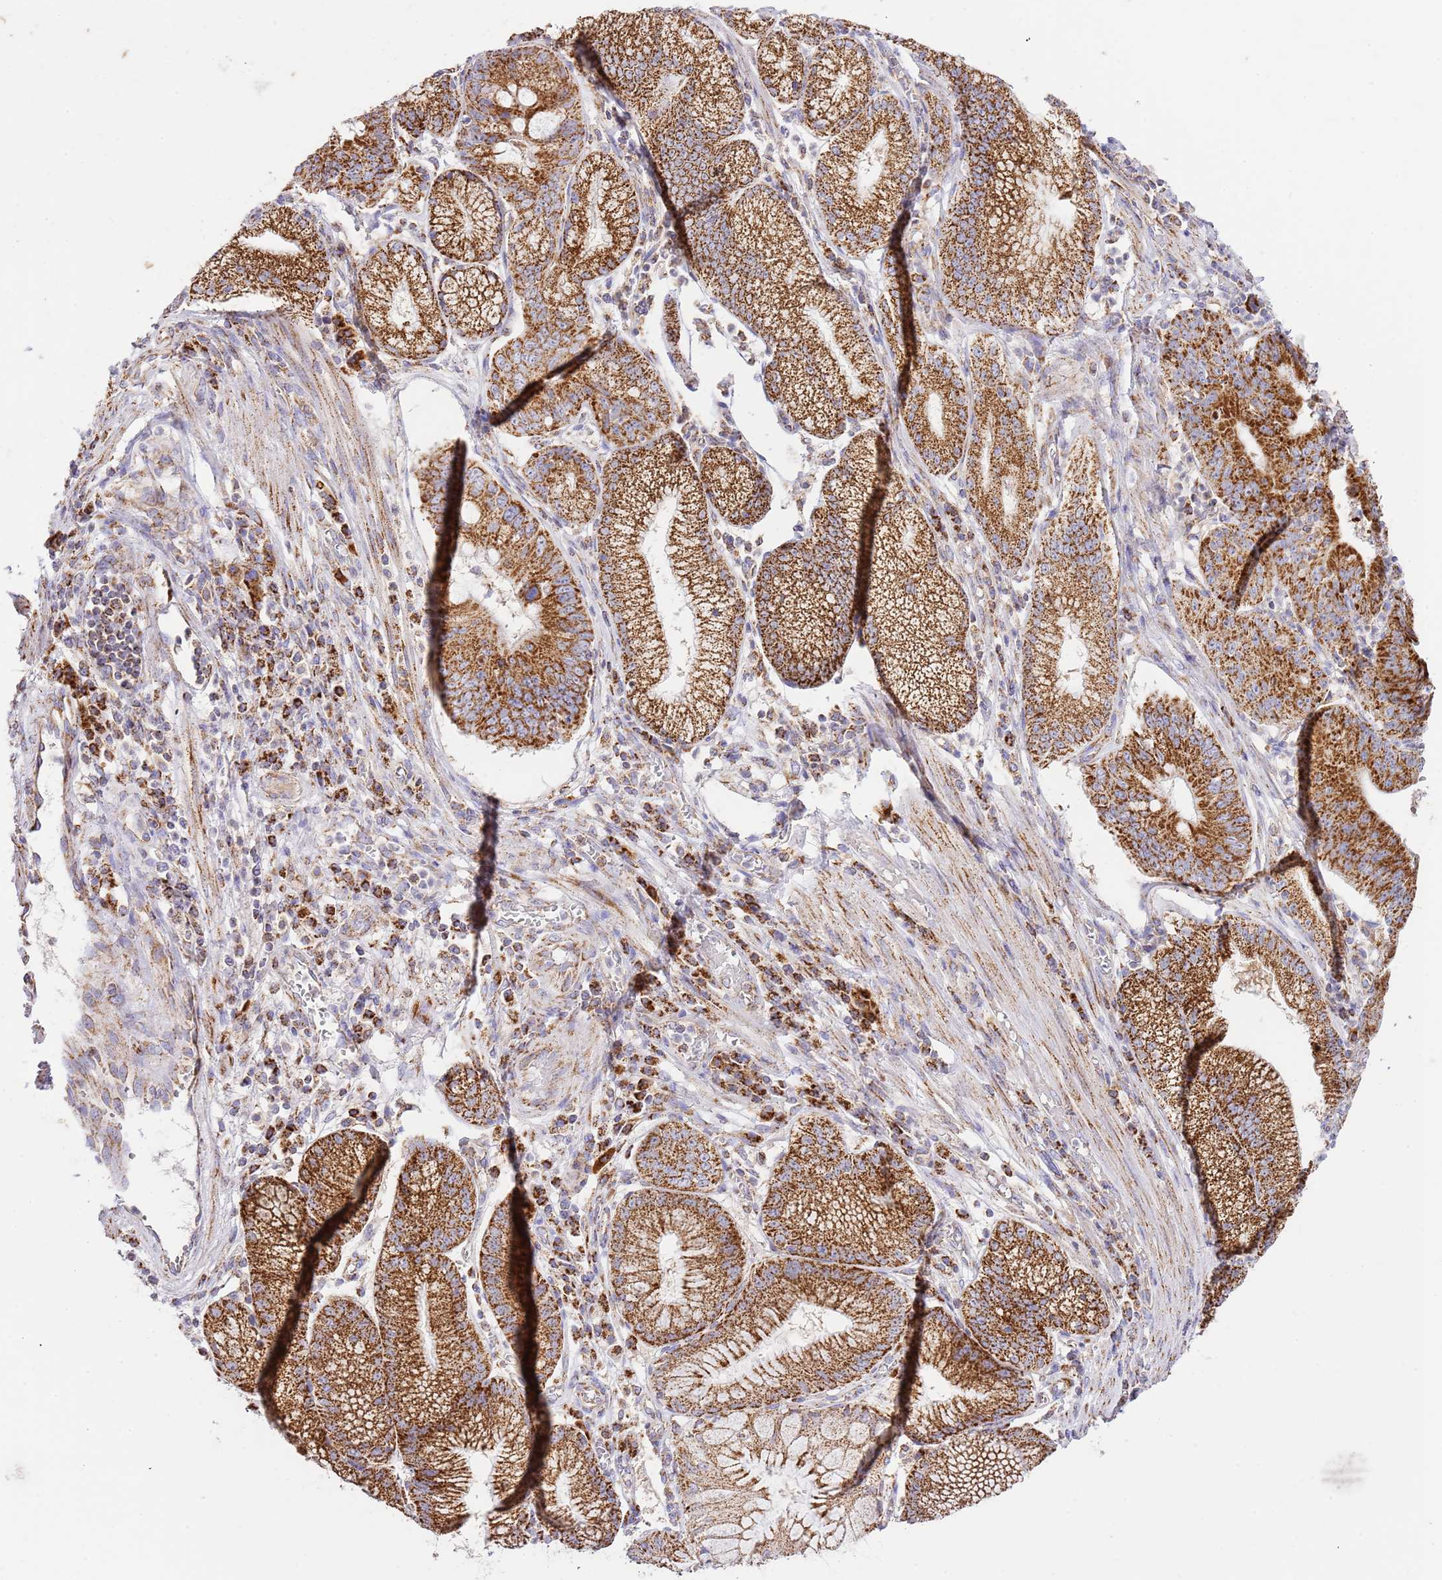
{"staining": {"intensity": "strong", "quantity": ">75%", "location": "cytoplasmic/membranous"}, "tissue": "stomach cancer", "cell_type": "Tumor cells", "image_type": "cancer", "snomed": [{"axis": "morphology", "description": "Adenocarcinoma, NOS"}, {"axis": "topography", "description": "Stomach"}], "caption": "This photomicrograph demonstrates stomach cancer (adenocarcinoma) stained with IHC to label a protein in brown. The cytoplasmic/membranous of tumor cells show strong positivity for the protein. Nuclei are counter-stained blue.", "gene": "ZBTB39", "patient": {"sex": "male", "age": 59}}